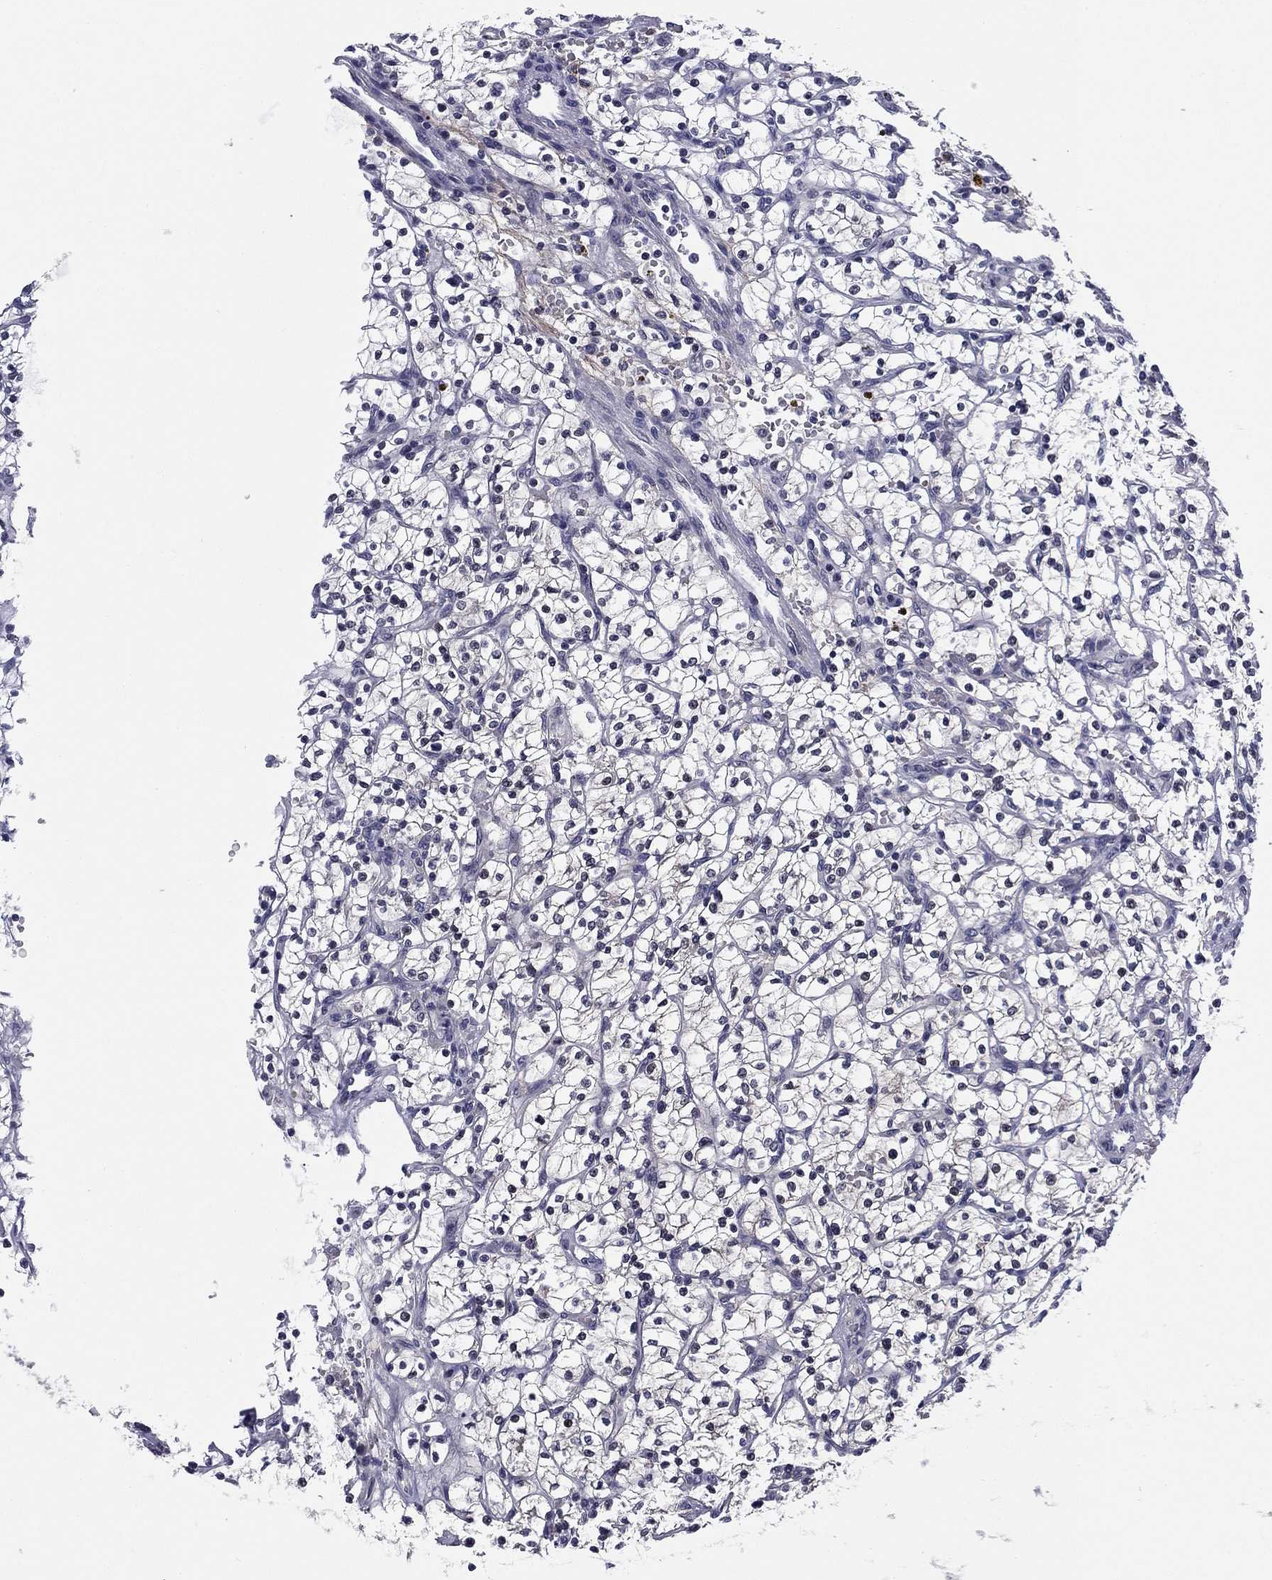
{"staining": {"intensity": "negative", "quantity": "none", "location": "none"}, "tissue": "renal cancer", "cell_type": "Tumor cells", "image_type": "cancer", "snomed": [{"axis": "morphology", "description": "Adenocarcinoma, NOS"}, {"axis": "topography", "description": "Kidney"}], "caption": "DAB (3,3'-diaminobenzidine) immunohistochemical staining of renal cancer (adenocarcinoma) reveals no significant expression in tumor cells.", "gene": "REXO5", "patient": {"sex": "female", "age": 64}}